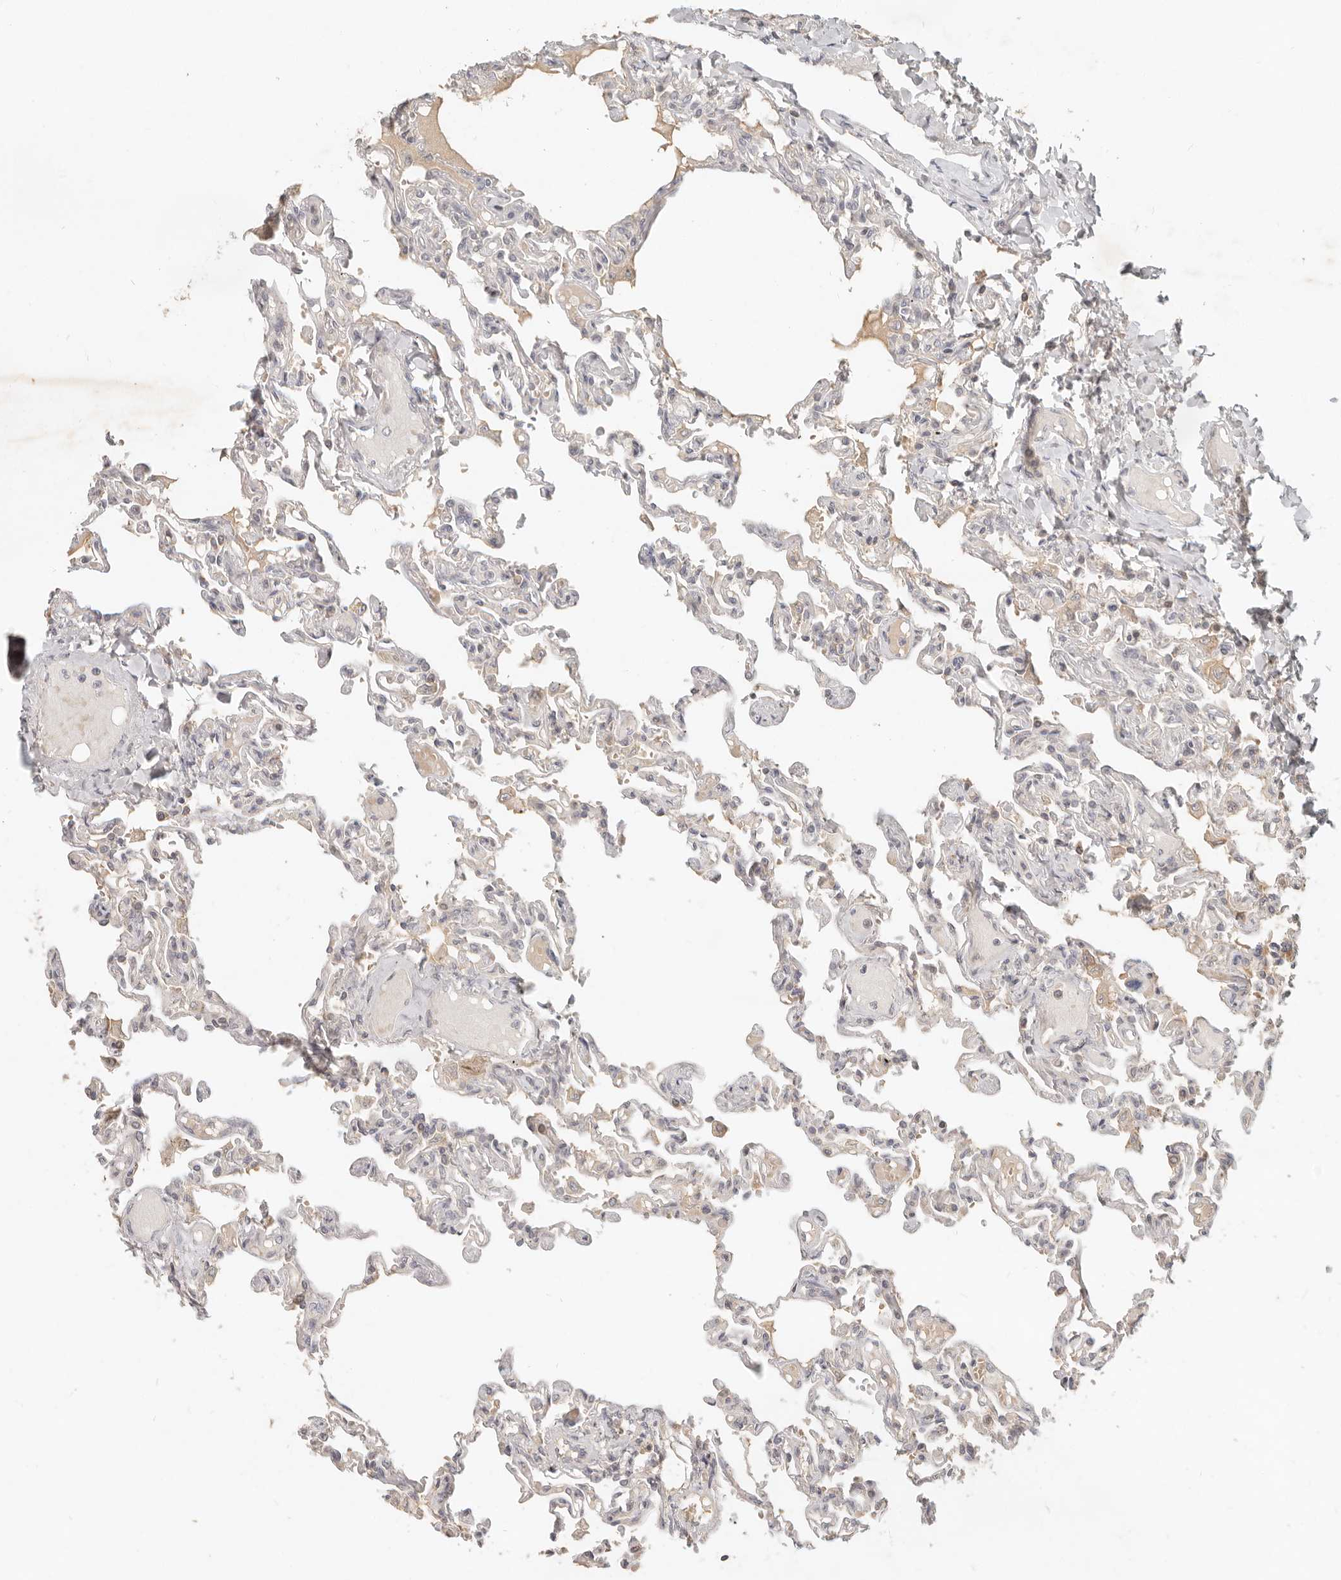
{"staining": {"intensity": "negative", "quantity": "none", "location": "none"}, "tissue": "lung", "cell_type": "Alveolar cells", "image_type": "normal", "snomed": [{"axis": "morphology", "description": "Normal tissue, NOS"}, {"axis": "topography", "description": "Lung"}], "caption": "Protein analysis of unremarkable lung demonstrates no significant positivity in alveolar cells. (Brightfield microscopy of DAB (3,3'-diaminobenzidine) IHC at high magnification).", "gene": "UBXN11", "patient": {"sex": "male", "age": 21}}